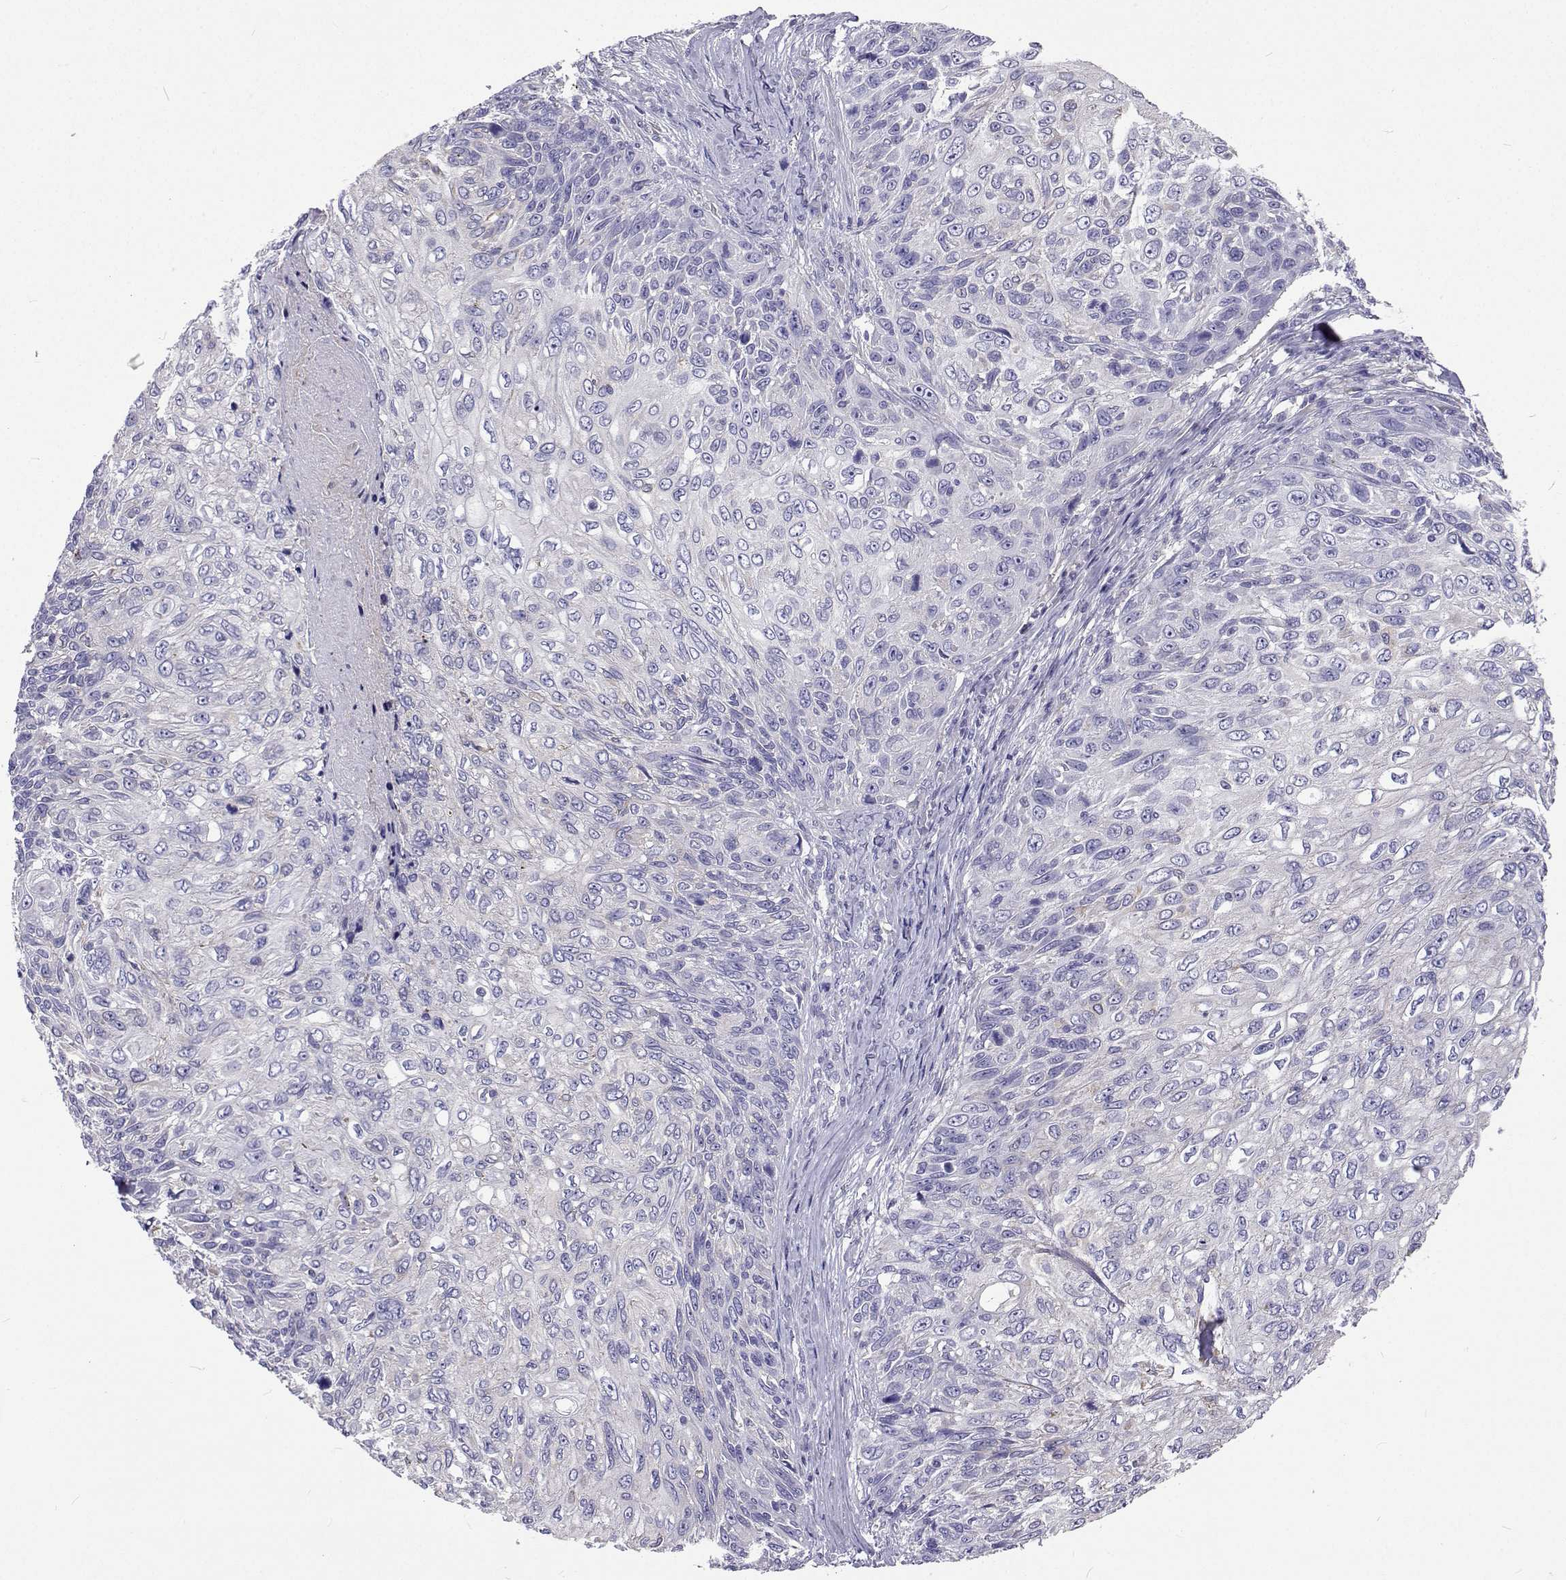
{"staining": {"intensity": "negative", "quantity": "none", "location": "none"}, "tissue": "skin cancer", "cell_type": "Tumor cells", "image_type": "cancer", "snomed": [{"axis": "morphology", "description": "Squamous cell carcinoma, NOS"}, {"axis": "topography", "description": "Skin"}], "caption": "A photomicrograph of human skin cancer (squamous cell carcinoma) is negative for staining in tumor cells.", "gene": "LHFPL7", "patient": {"sex": "male", "age": 92}}